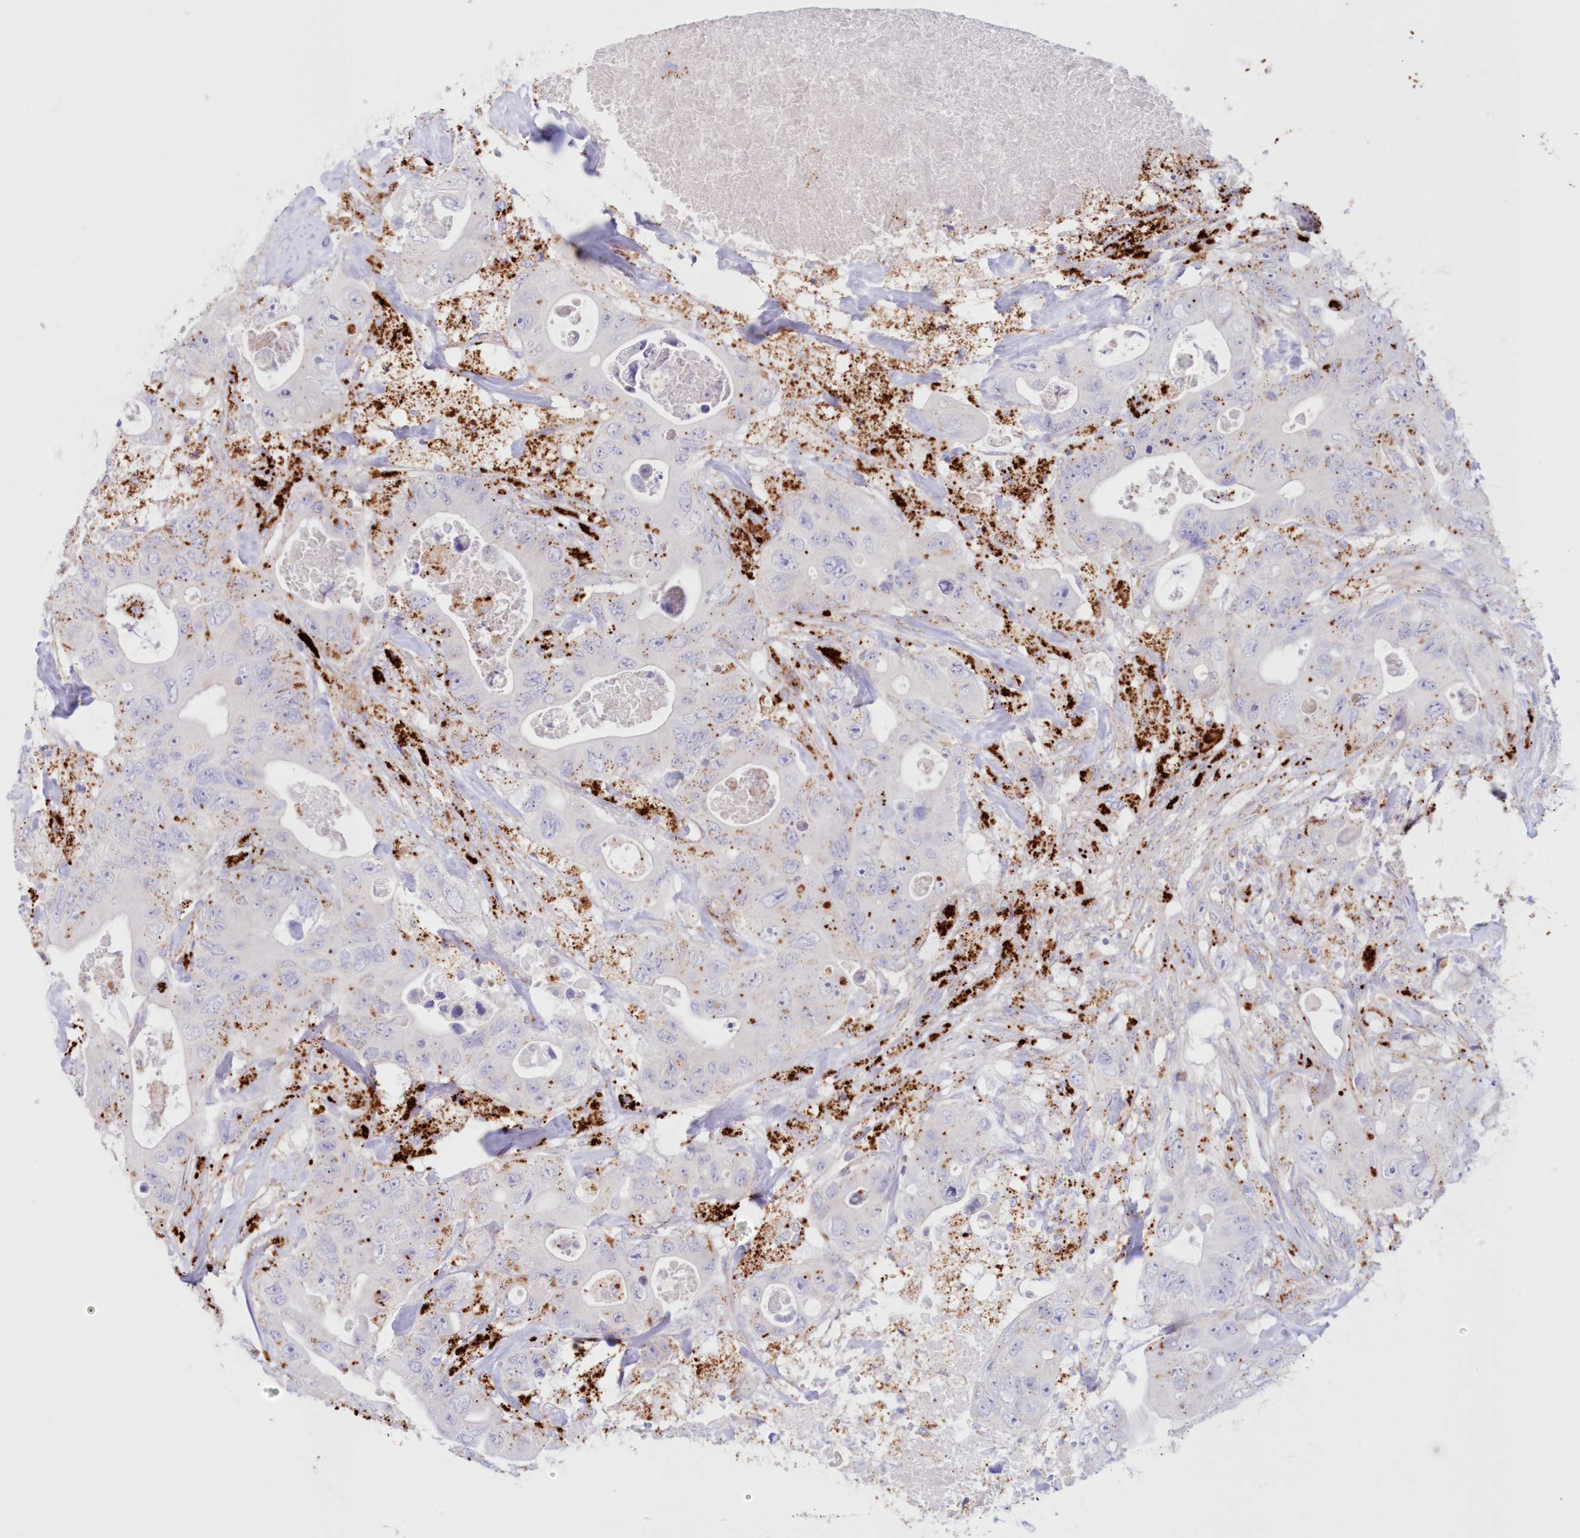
{"staining": {"intensity": "moderate", "quantity": "<25%", "location": "cytoplasmic/membranous"}, "tissue": "colorectal cancer", "cell_type": "Tumor cells", "image_type": "cancer", "snomed": [{"axis": "morphology", "description": "Adenocarcinoma, NOS"}, {"axis": "topography", "description": "Colon"}], "caption": "Immunohistochemical staining of colorectal cancer (adenocarcinoma) exhibits moderate cytoplasmic/membranous protein staining in approximately <25% of tumor cells.", "gene": "TPP1", "patient": {"sex": "female", "age": 46}}